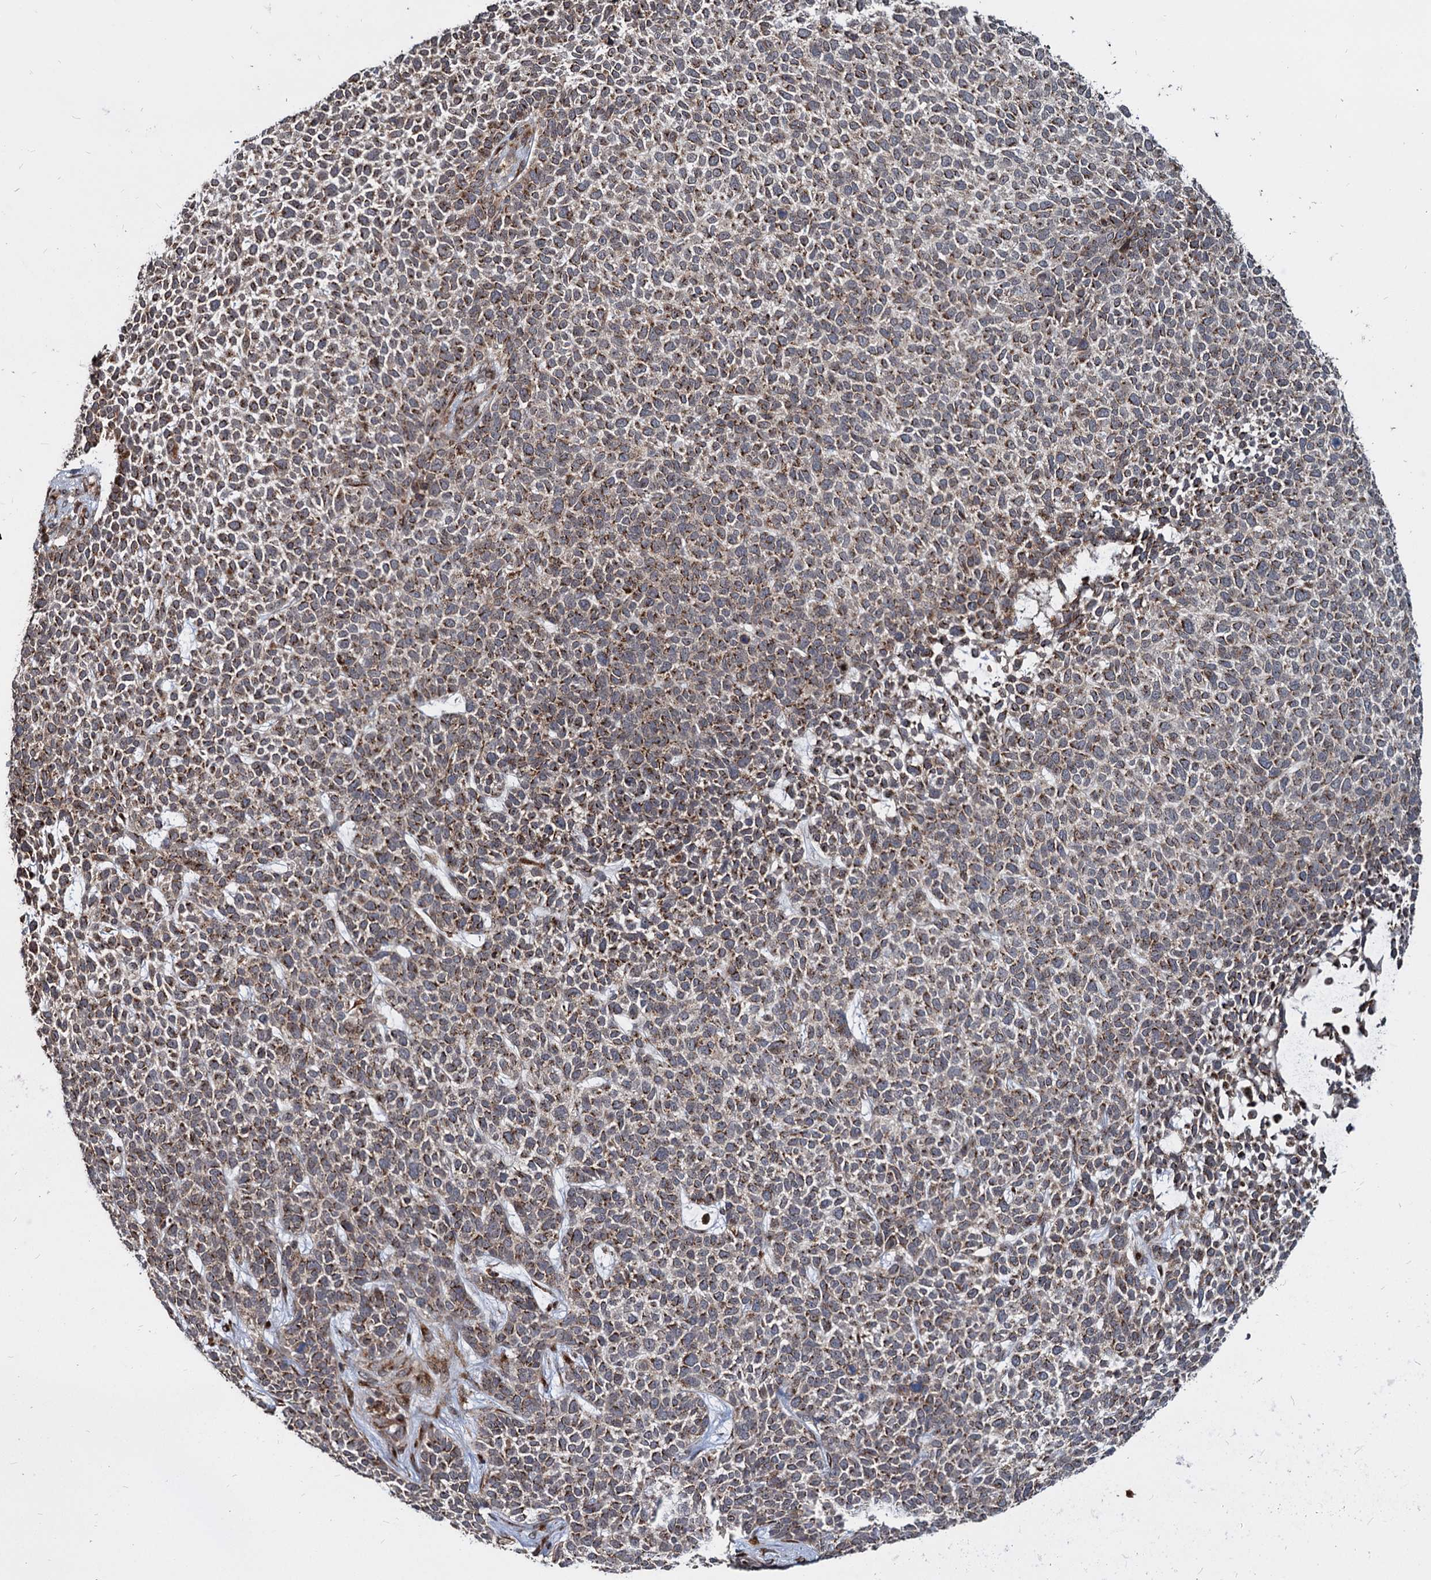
{"staining": {"intensity": "moderate", "quantity": ">75%", "location": "cytoplasmic/membranous"}, "tissue": "skin cancer", "cell_type": "Tumor cells", "image_type": "cancer", "snomed": [{"axis": "morphology", "description": "Basal cell carcinoma"}, {"axis": "topography", "description": "Skin"}], "caption": "Human skin basal cell carcinoma stained for a protein (brown) displays moderate cytoplasmic/membranous positive positivity in approximately >75% of tumor cells.", "gene": "SAAL1", "patient": {"sex": "female", "age": 84}}